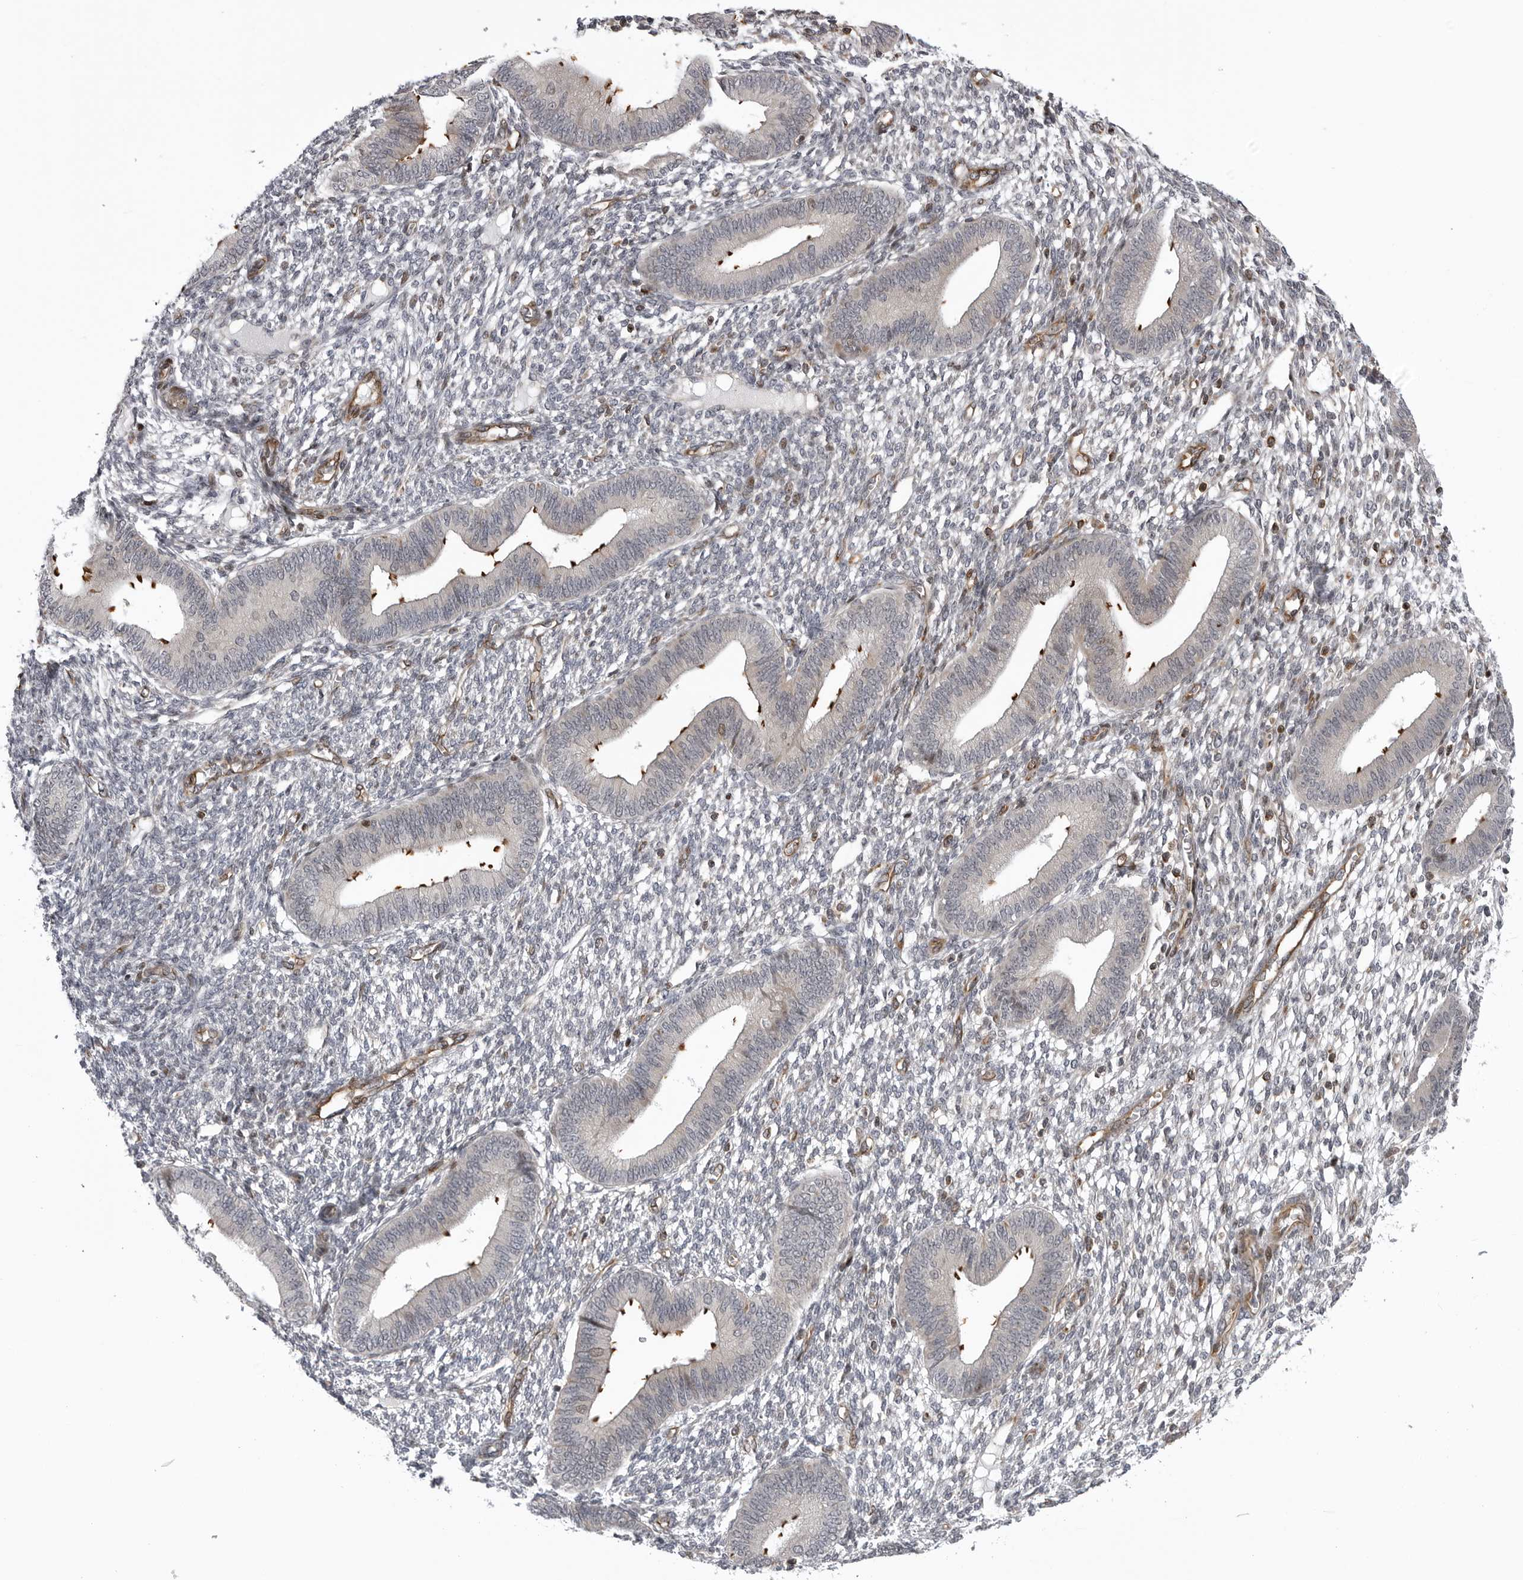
{"staining": {"intensity": "negative", "quantity": "none", "location": "none"}, "tissue": "endometrium", "cell_type": "Cells in endometrial stroma", "image_type": "normal", "snomed": [{"axis": "morphology", "description": "Normal tissue, NOS"}, {"axis": "topography", "description": "Endometrium"}], "caption": "Endometrium stained for a protein using IHC reveals no expression cells in endometrial stroma.", "gene": "ABL1", "patient": {"sex": "female", "age": 46}}